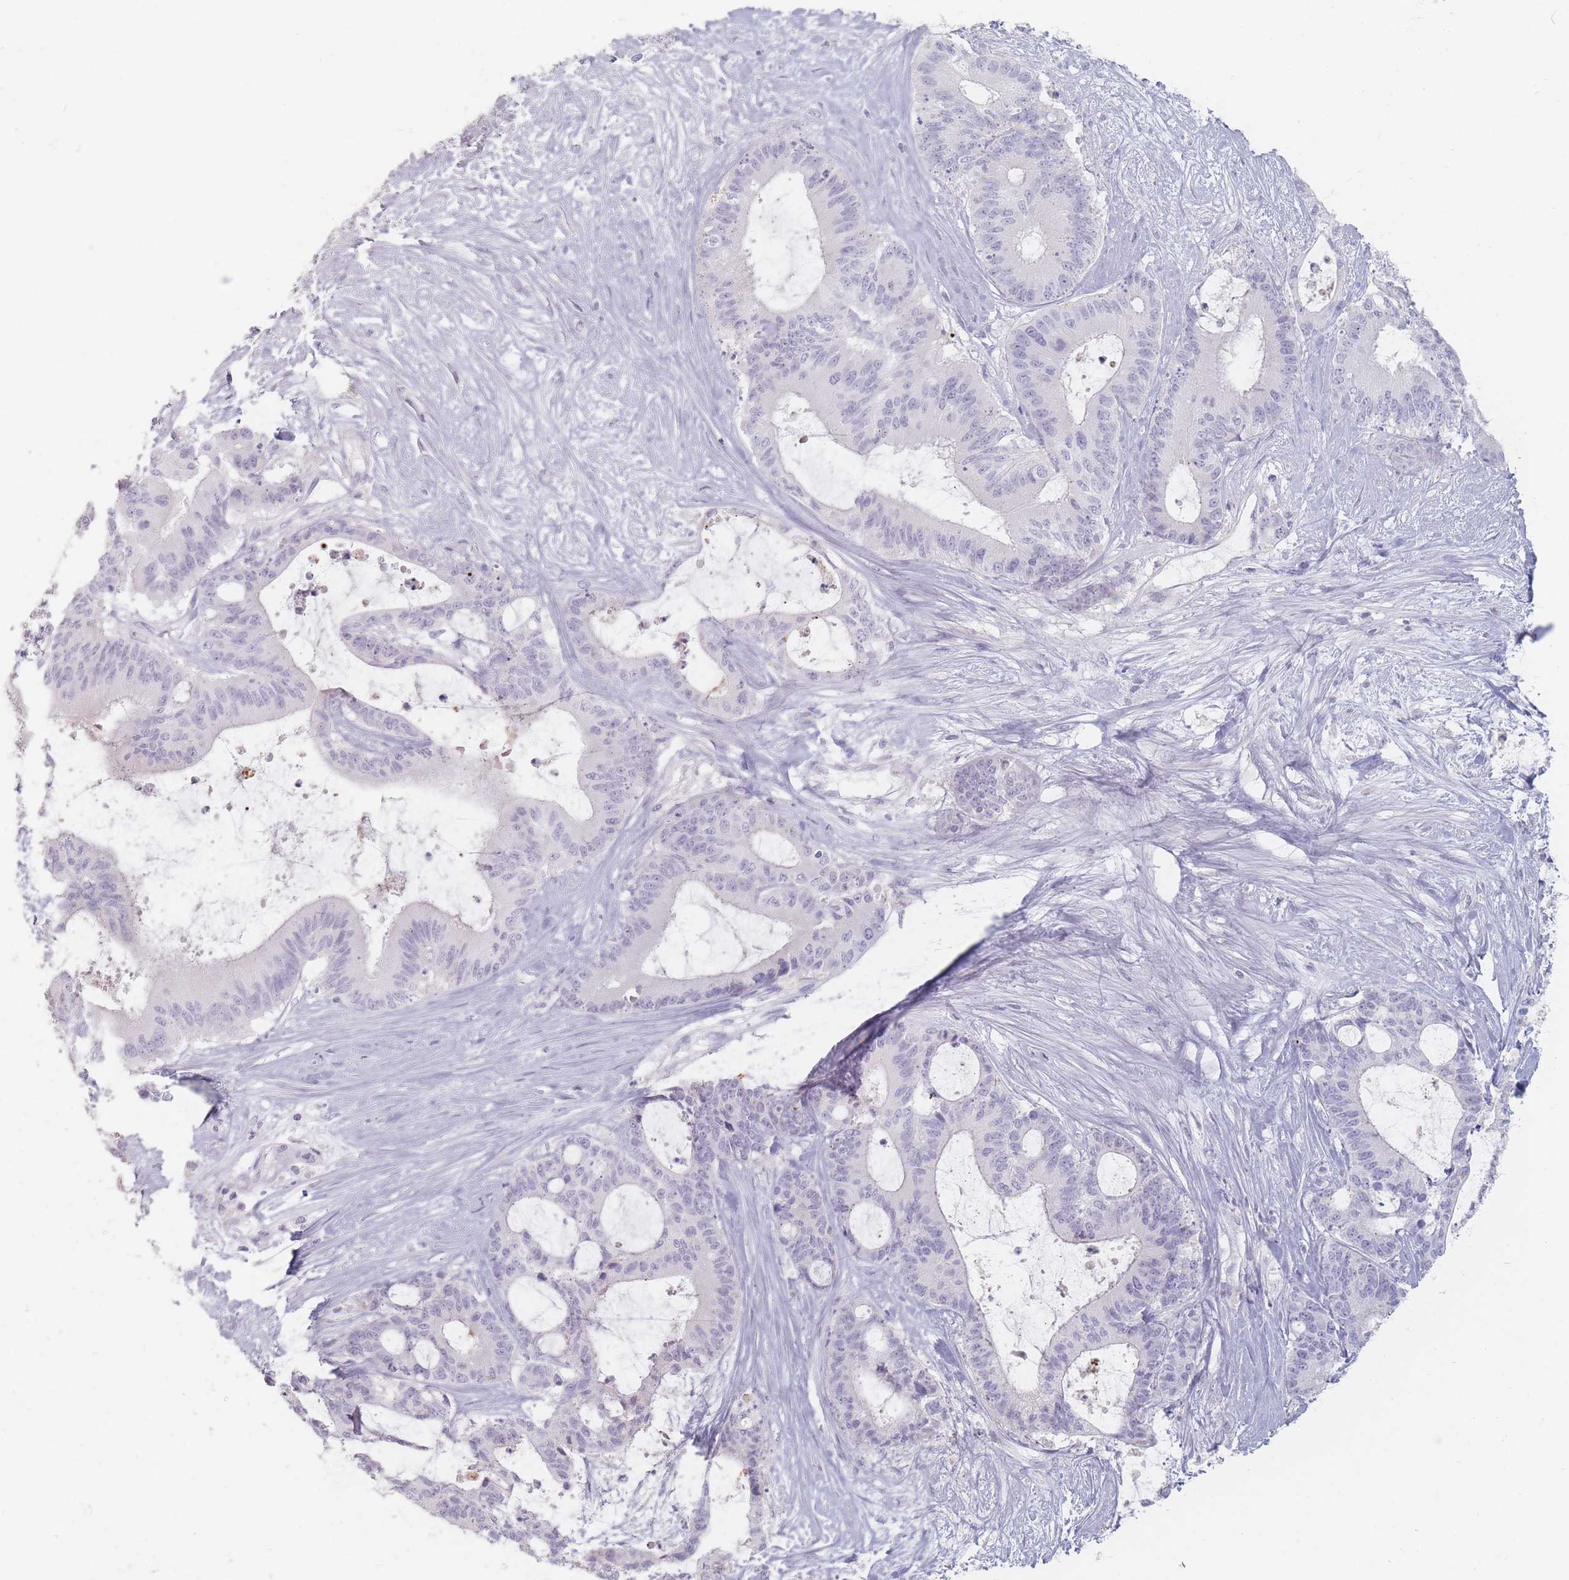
{"staining": {"intensity": "negative", "quantity": "none", "location": "none"}, "tissue": "liver cancer", "cell_type": "Tumor cells", "image_type": "cancer", "snomed": [{"axis": "morphology", "description": "Normal tissue, NOS"}, {"axis": "morphology", "description": "Cholangiocarcinoma"}, {"axis": "topography", "description": "Liver"}, {"axis": "topography", "description": "Peripheral nerve tissue"}], "caption": "A high-resolution photomicrograph shows immunohistochemistry (IHC) staining of liver cholangiocarcinoma, which exhibits no significant staining in tumor cells.", "gene": "HELZ2", "patient": {"sex": "female", "age": 73}}